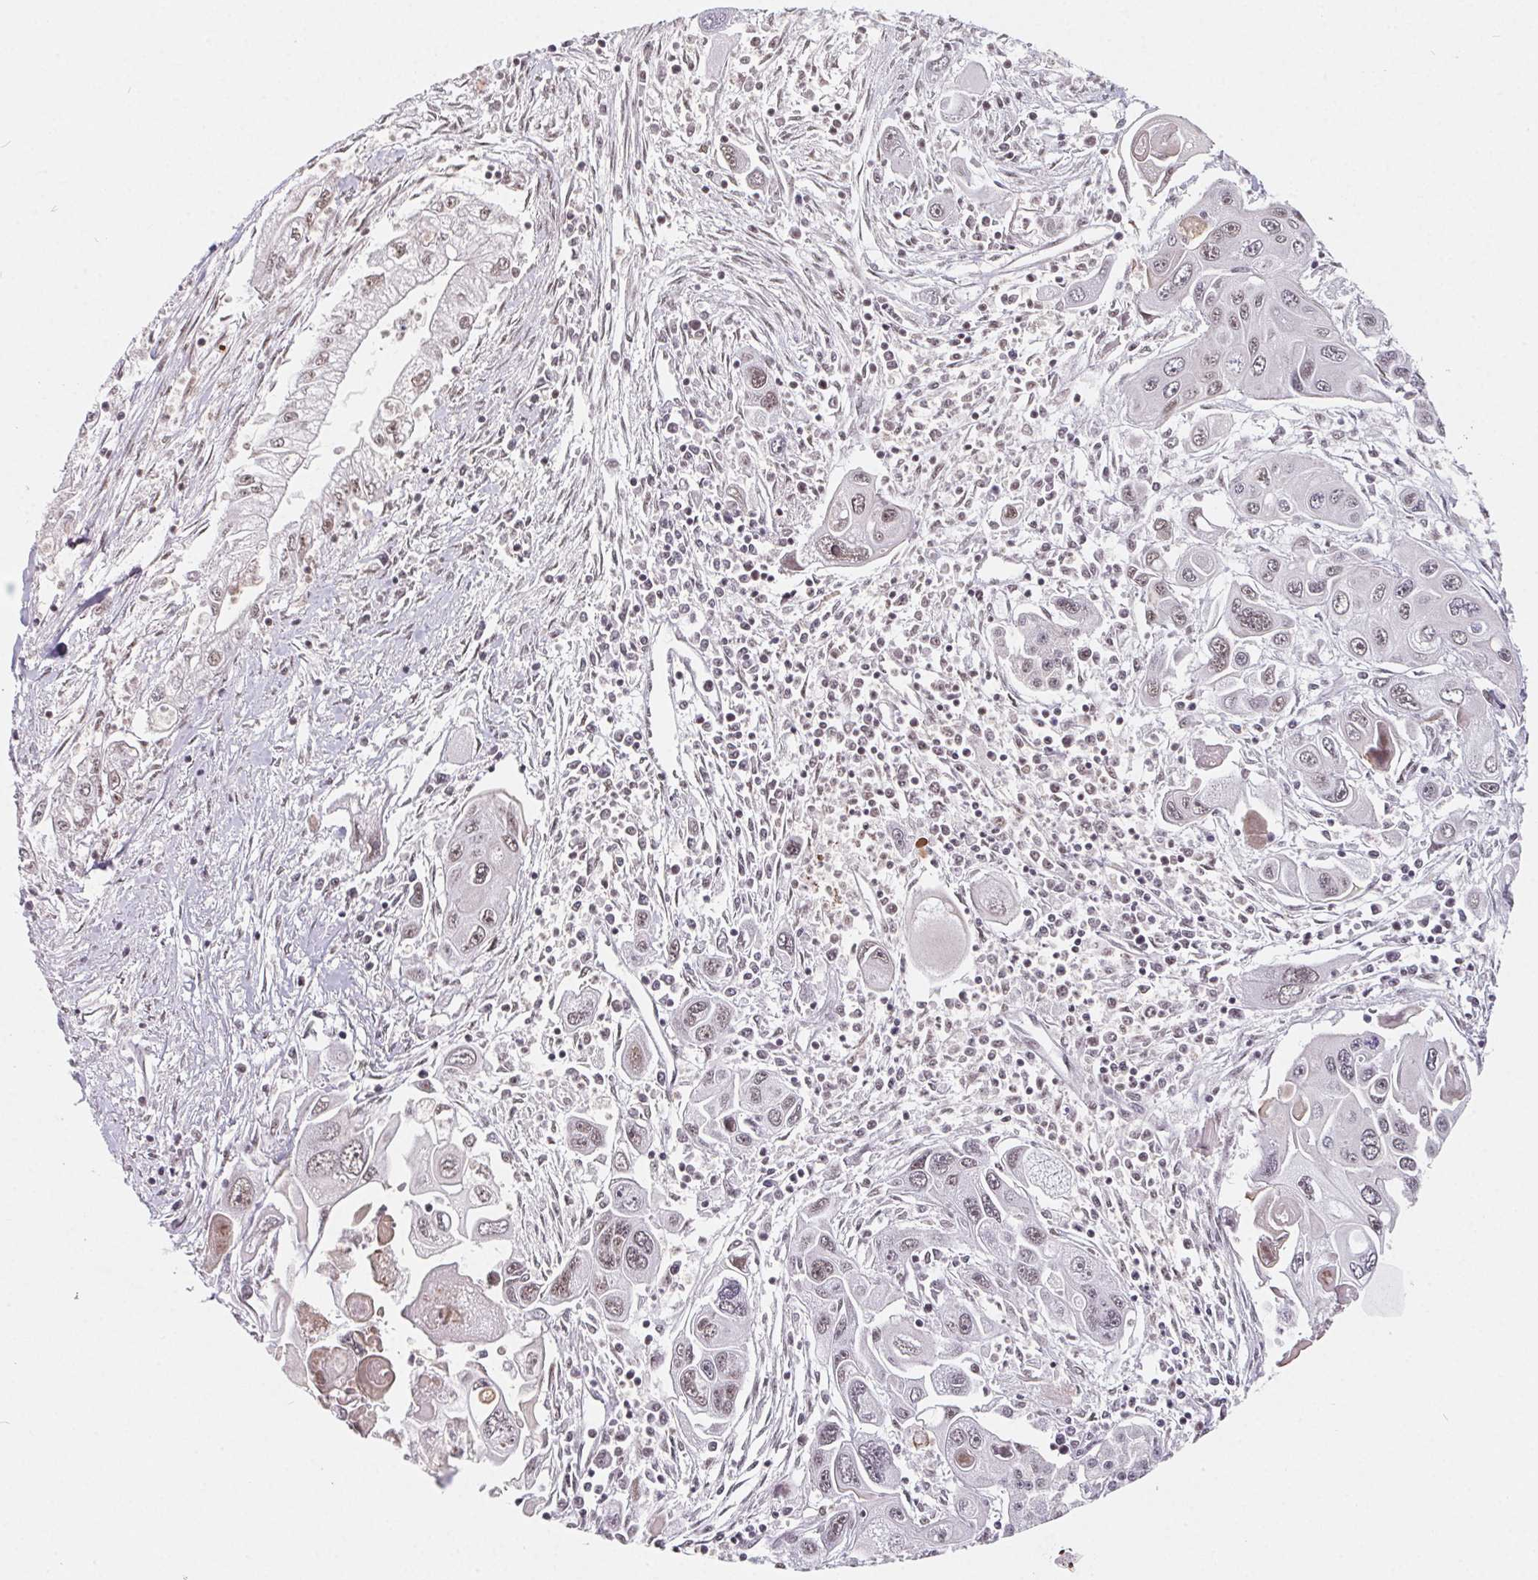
{"staining": {"intensity": "weak", "quantity": "<25%", "location": "nuclear"}, "tissue": "pancreatic cancer", "cell_type": "Tumor cells", "image_type": "cancer", "snomed": [{"axis": "morphology", "description": "Adenocarcinoma, NOS"}, {"axis": "topography", "description": "Pancreas"}], "caption": "This is an immunohistochemistry micrograph of human pancreatic adenocarcinoma. There is no positivity in tumor cells.", "gene": "TCERG1", "patient": {"sex": "male", "age": 70}}